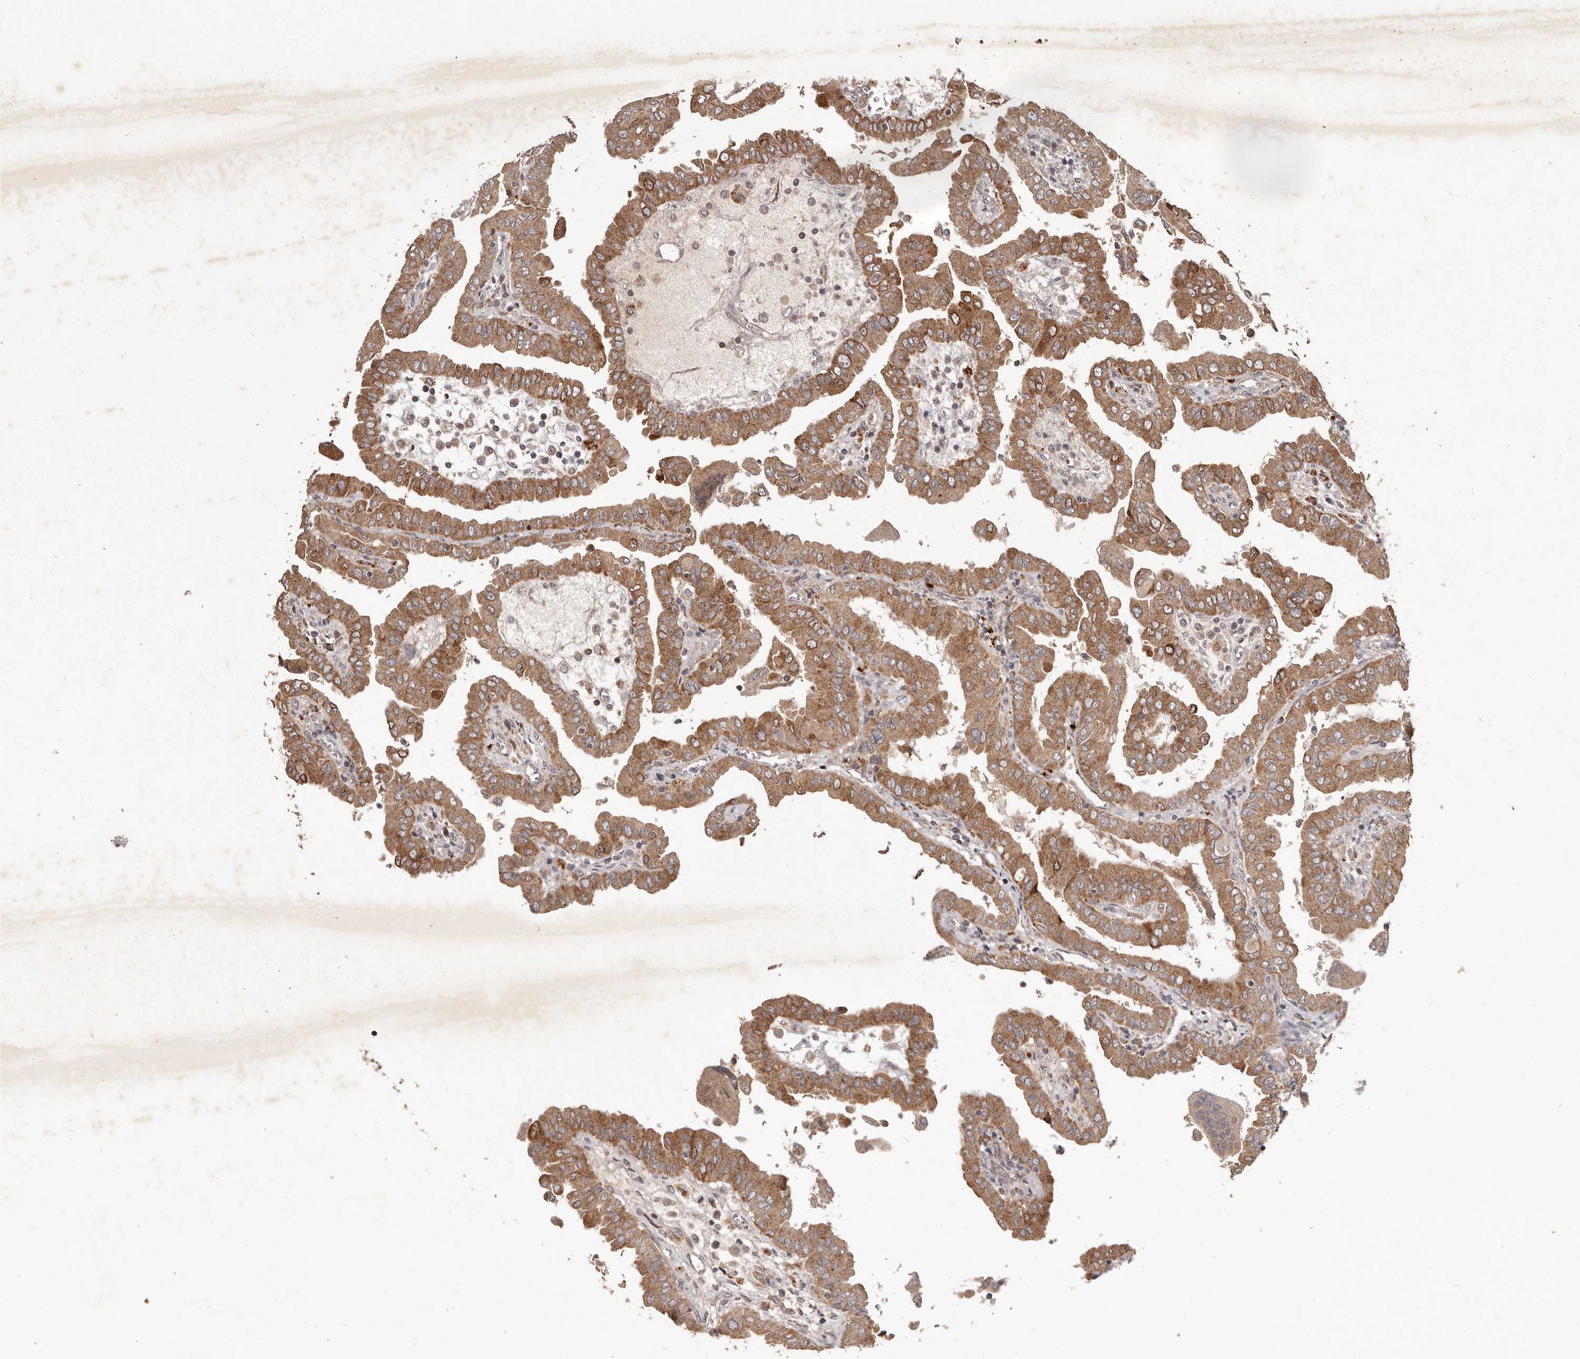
{"staining": {"intensity": "moderate", "quantity": ">75%", "location": "cytoplasmic/membranous"}, "tissue": "thyroid cancer", "cell_type": "Tumor cells", "image_type": "cancer", "snomed": [{"axis": "morphology", "description": "Papillary adenocarcinoma, NOS"}, {"axis": "topography", "description": "Thyroid gland"}], "caption": "Brown immunohistochemical staining in thyroid papillary adenocarcinoma shows moderate cytoplasmic/membranous expression in about >75% of tumor cells.", "gene": "PLOD2", "patient": {"sex": "male", "age": 33}}